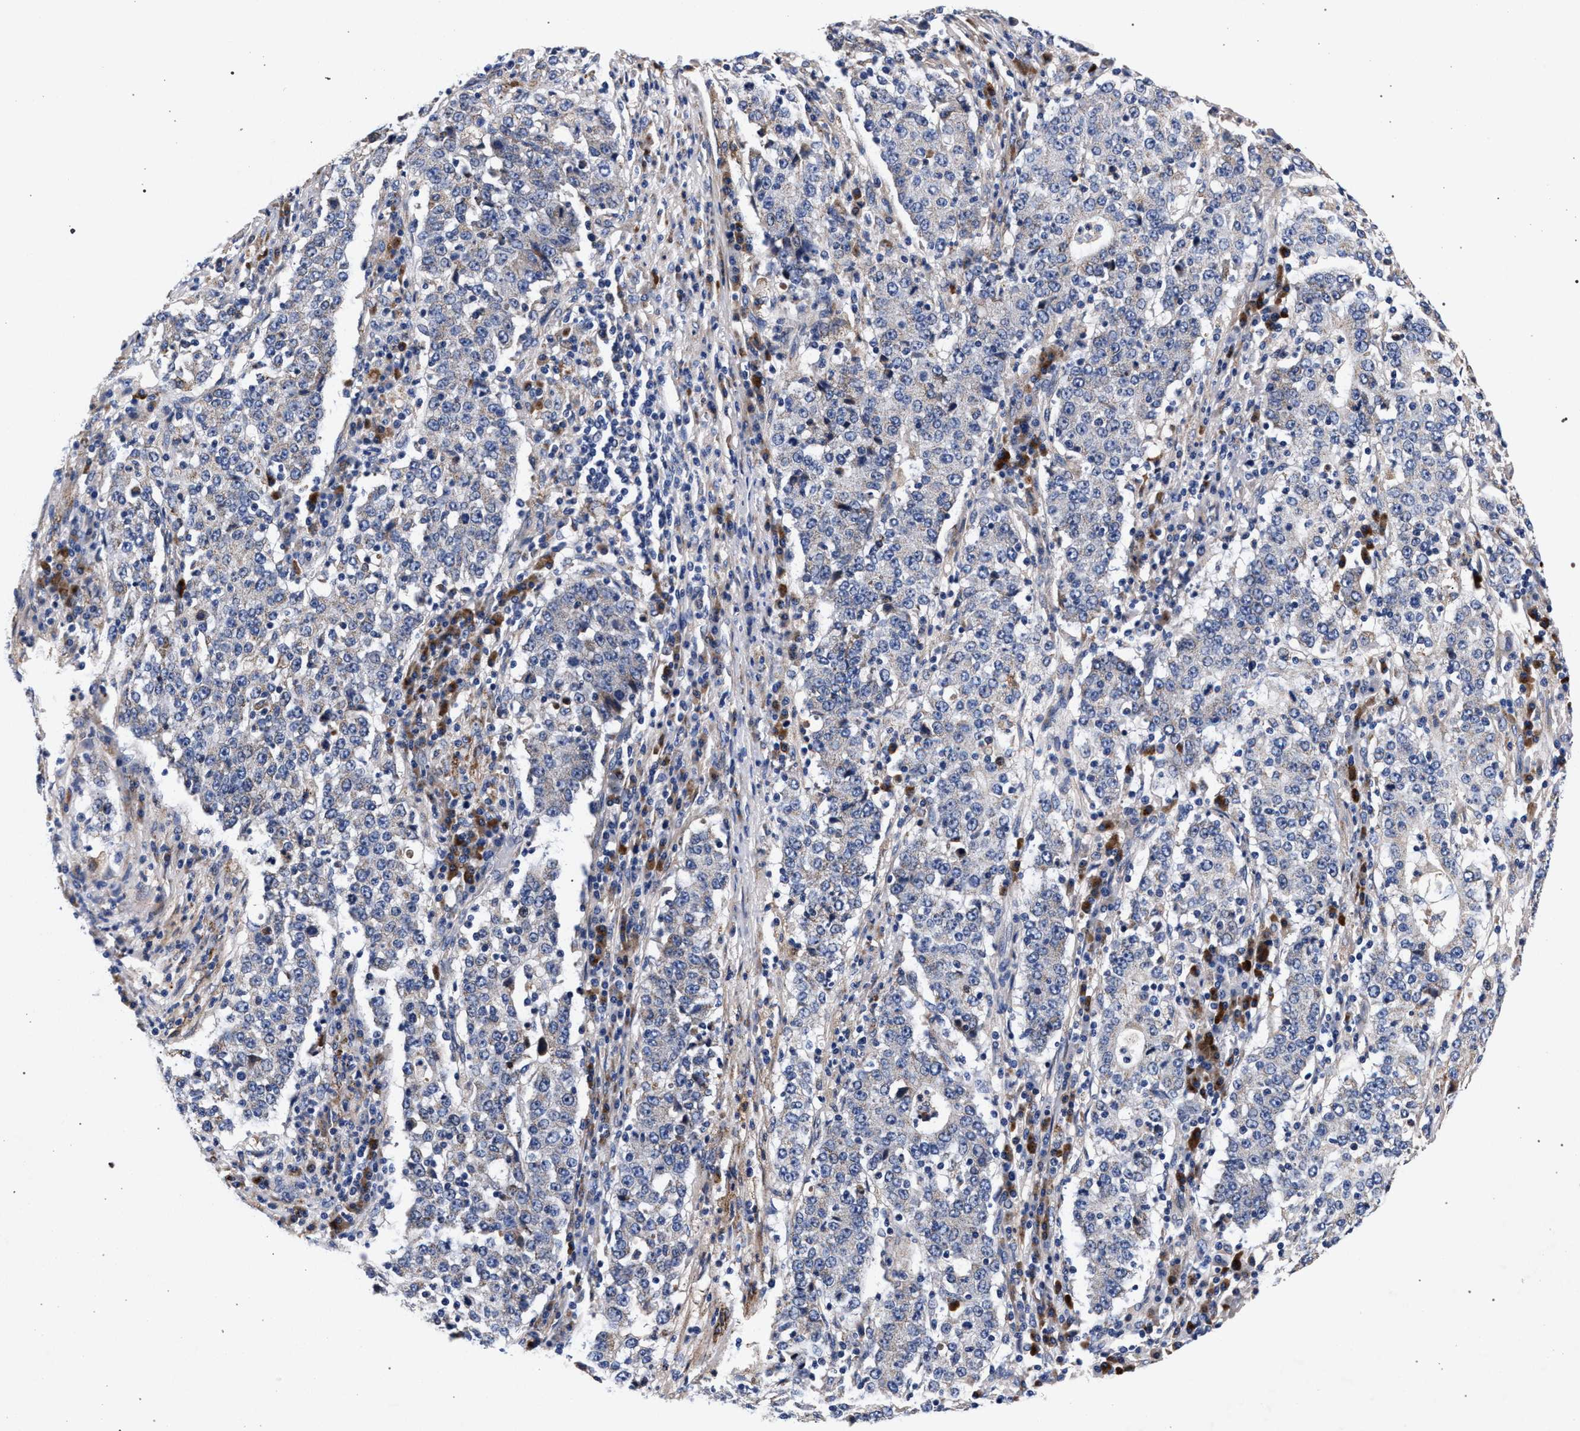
{"staining": {"intensity": "negative", "quantity": "none", "location": "none"}, "tissue": "stomach cancer", "cell_type": "Tumor cells", "image_type": "cancer", "snomed": [{"axis": "morphology", "description": "Adenocarcinoma, NOS"}, {"axis": "topography", "description": "Stomach"}], "caption": "Stomach cancer (adenocarcinoma) was stained to show a protein in brown. There is no significant positivity in tumor cells. Brightfield microscopy of immunohistochemistry (IHC) stained with DAB (3,3'-diaminobenzidine) (brown) and hematoxylin (blue), captured at high magnification.", "gene": "ACOX1", "patient": {"sex": "male", "age": 59}}